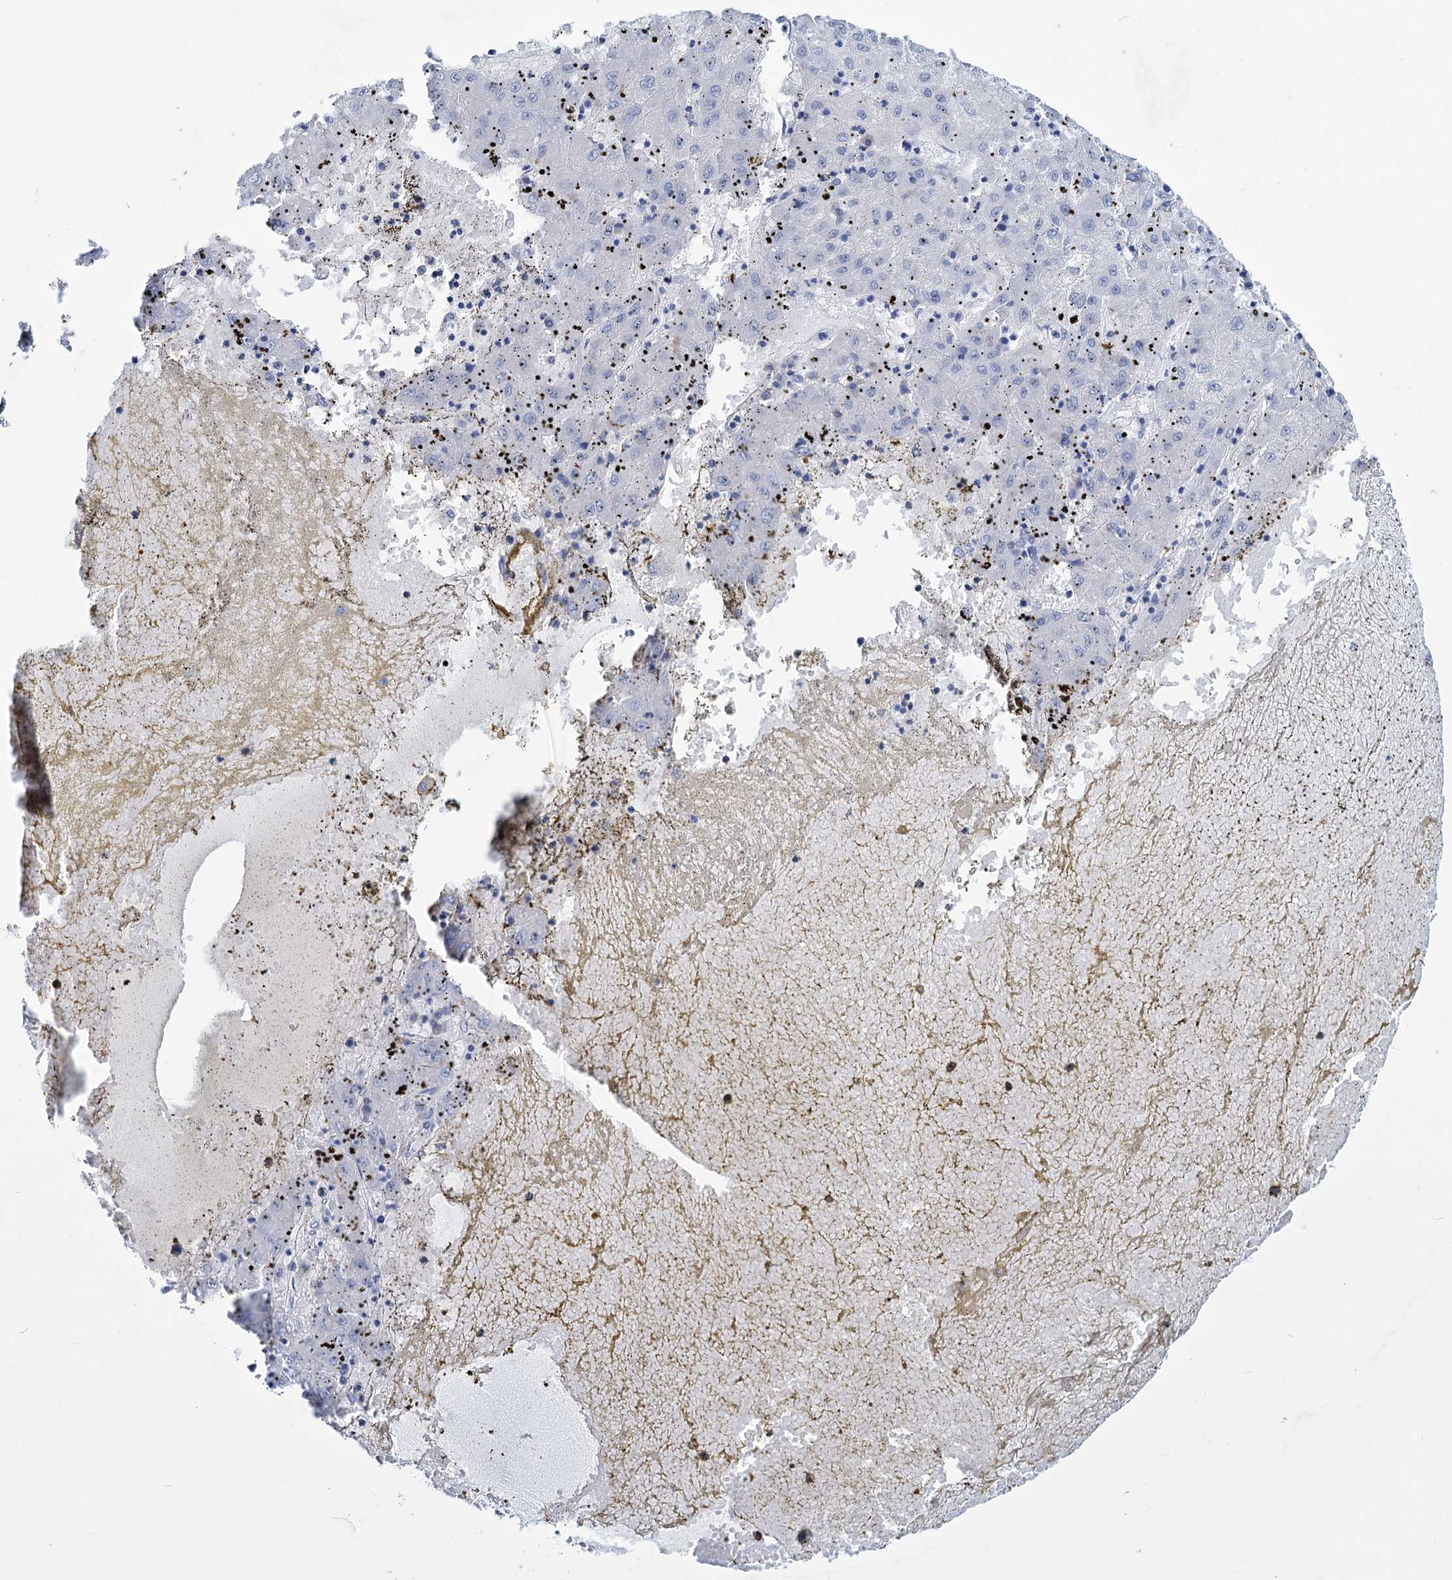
{"staining": {"intensity": "negative", "quantity": "none", "location": "none"}, "tissue": "liver cancer", "cell_type": "Tumor cells", "image_type": "cancer", "snomed": [{"axis": "morphology", "description": "Carcinoma, Hepatocellular, NOS"}, {"axis": "topography", "description": "Liver"}], "caption": "Photomicrograph shows no significant protein expression in tumor cells of hepatocellular carcinoma (liver). The staining is performed using DAB (3,3'-diaminobenzidine) brown chromogen with nuclei counter-stained in using hematoxylin.", "gene": "NEU3", "patient": {"sex": "male", "age": 72}}